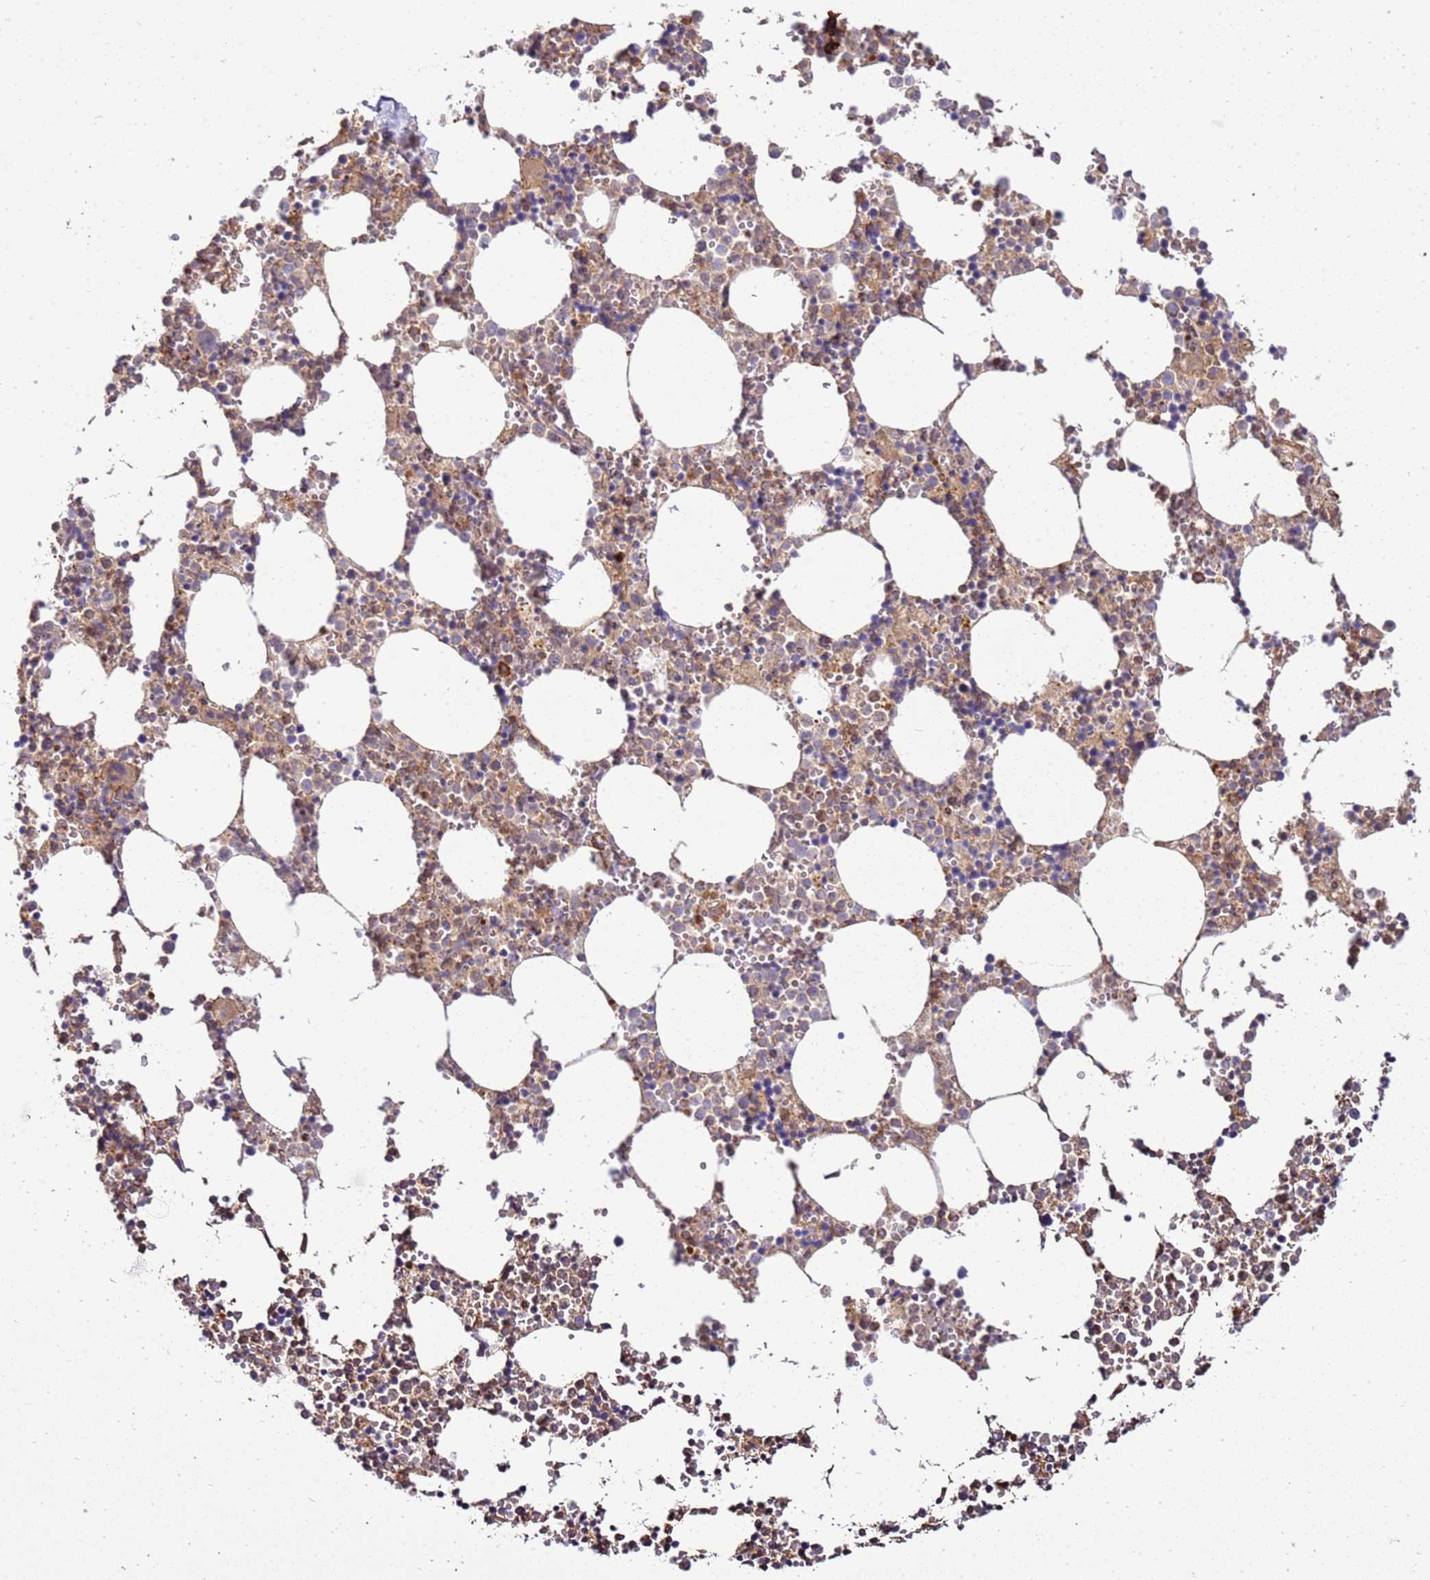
{"staining": {"intensity": "moderate", "quantity": "<25%", "location": "cytoplasmic/membranous"}, "tissue": "bone marrow", "cell_type": "Hematopoietic cells", "image_type": "normal", "snomed": [{"axis": "morphology", "description": "Normal tissue, NOS"}, {"axis": "topography", "description": "Bone marrow"}], "caption": "This micrograph displays immunohistochemistry (IHC) staining of unremarkable human bone marrow, with low moderate cytoplasmic/membranous expression in about <25% of hematopoietic cells.", "gene": "ZNF624", "patient": {"sex": "female", "age": 64}}